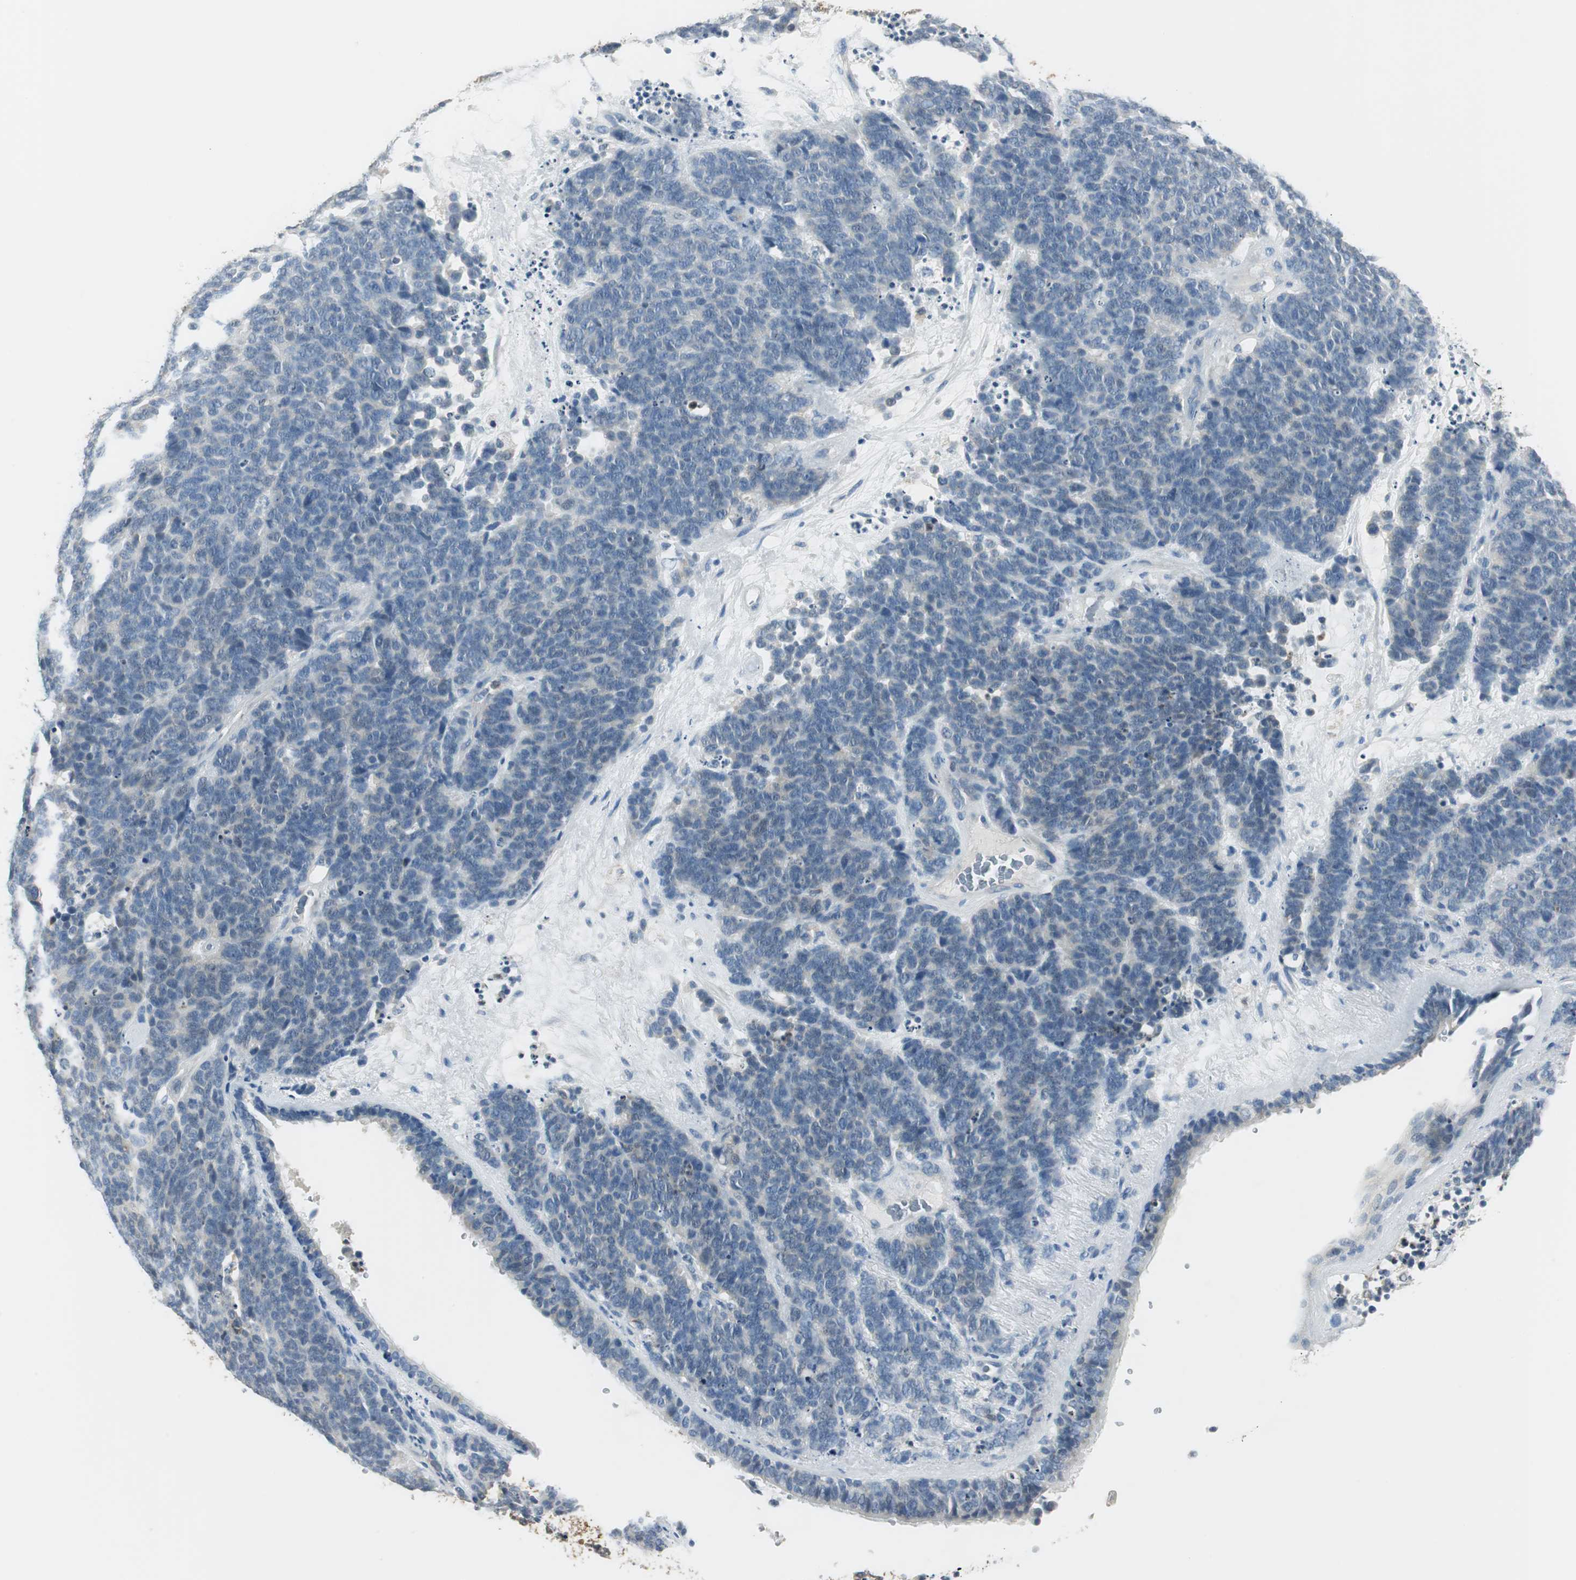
{"staining": {"intensity": "negative", "quantity": "none", "location": "none"}, "tissue": "lung cancer", "cell_type": "Tumor cells", "image_type": "cancer", "snomed": [{"axis": "morphology", "description": "Neoplasm, malignant, NOS"}, {"axis": "topography", "description": "Lung"}], "caption": "A photomicrograph of human lung cancer is negative for staining in tumor cells.", "gene": "MSTO1", "patient": {"sex": "female", "age": 58}}